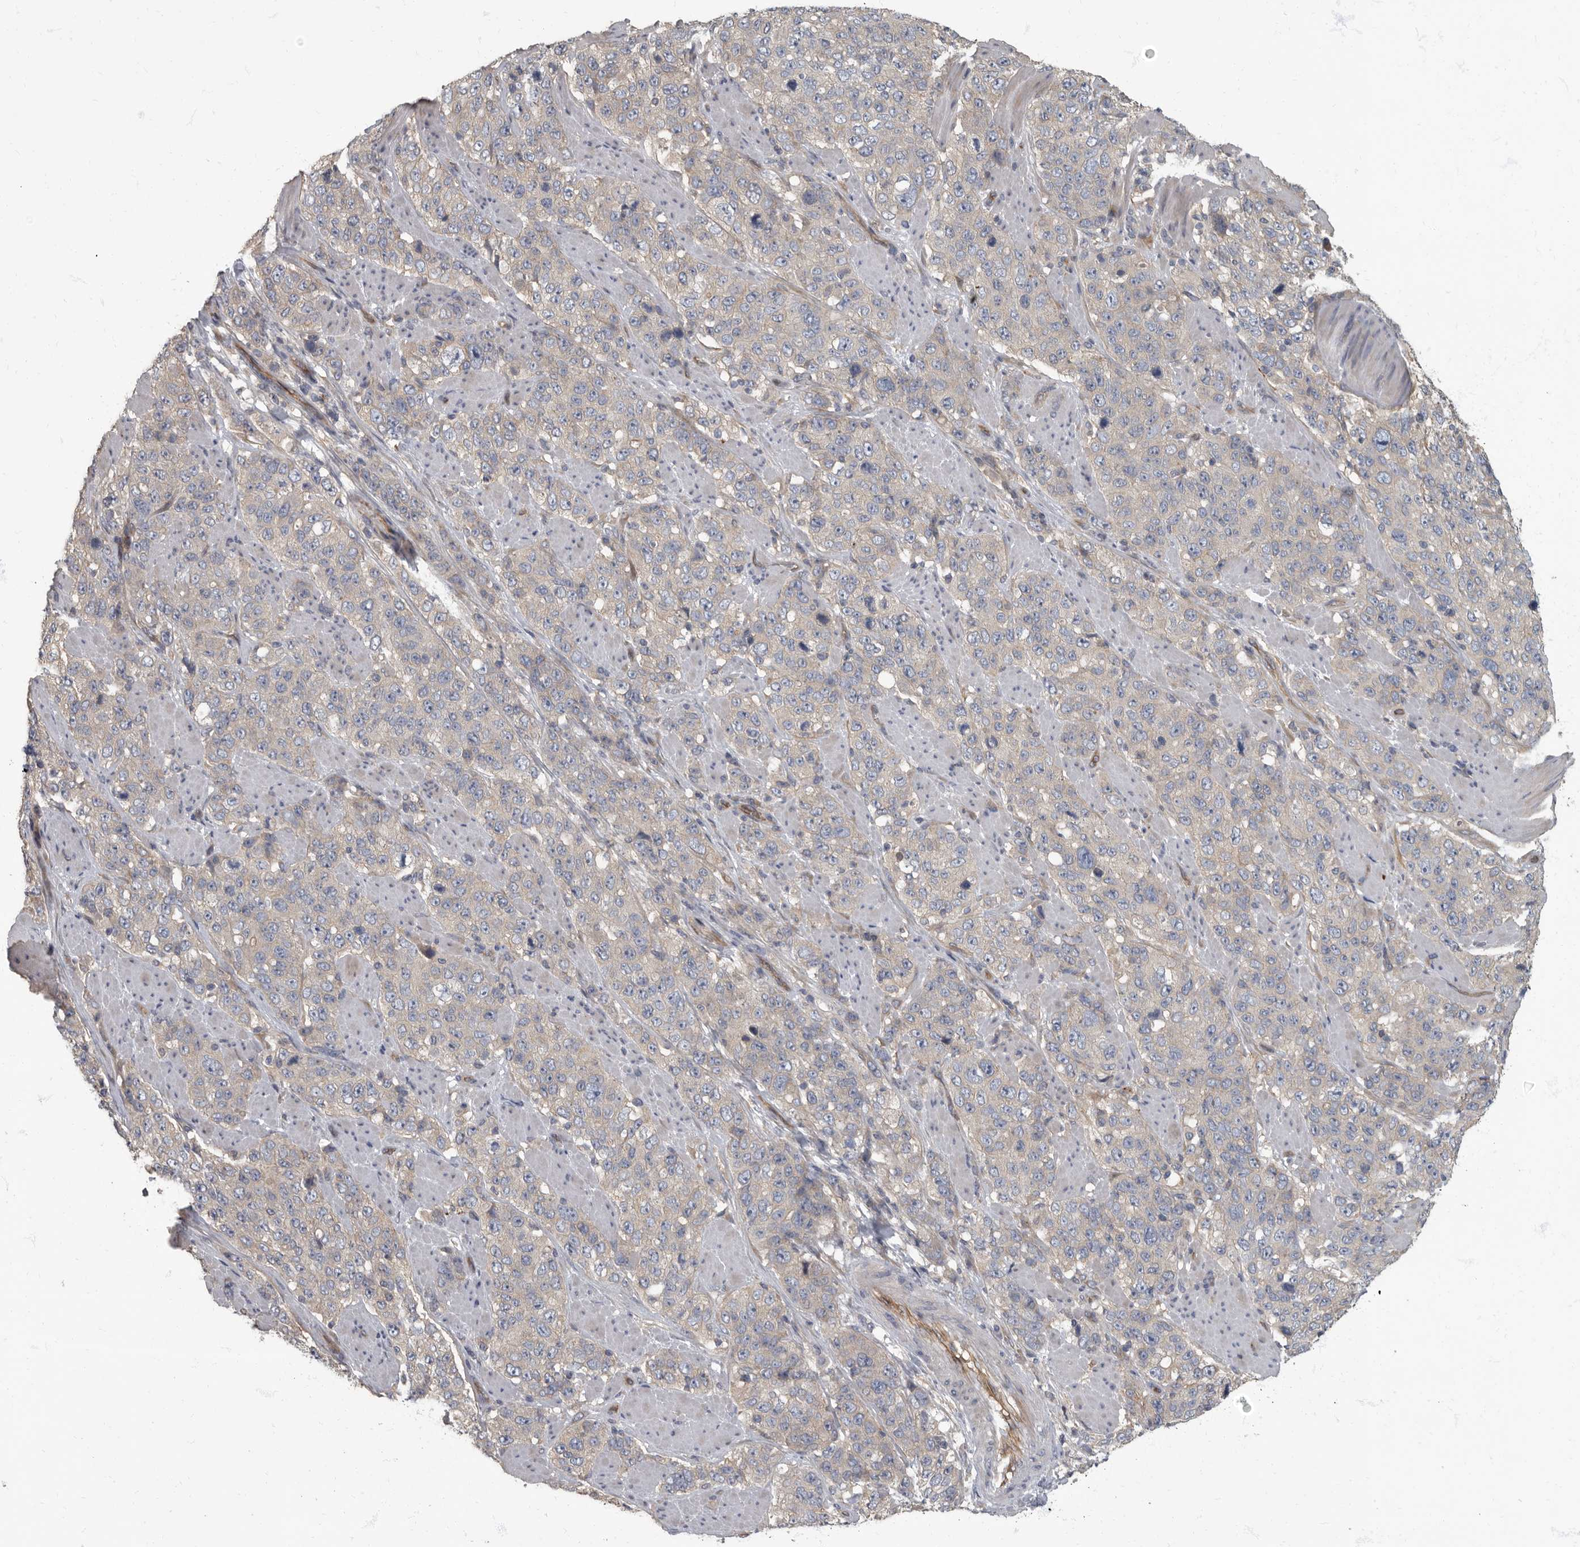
{"staining": {"intensity": "weak", "quantity": "<25%", "location": "cytoplasmic/membranous"}, "tissue": "stomach cancer", "cell_type": "Tumor cells", "image_type": "cancer", "snomed": [{"axis": "morphology", "description": "Adenocarcinoma, NOS"}, {"axis": "topography", "description": "Stomach"}], "caption": "Immunohistochemistry (IHC) image of human stomach cancer (adenocarcinoma) stained for a protein (brown), which demonstrates no staining in tumor cells.", "gene": "PDK1", "patient": {"sex": "male", "age": 48}}